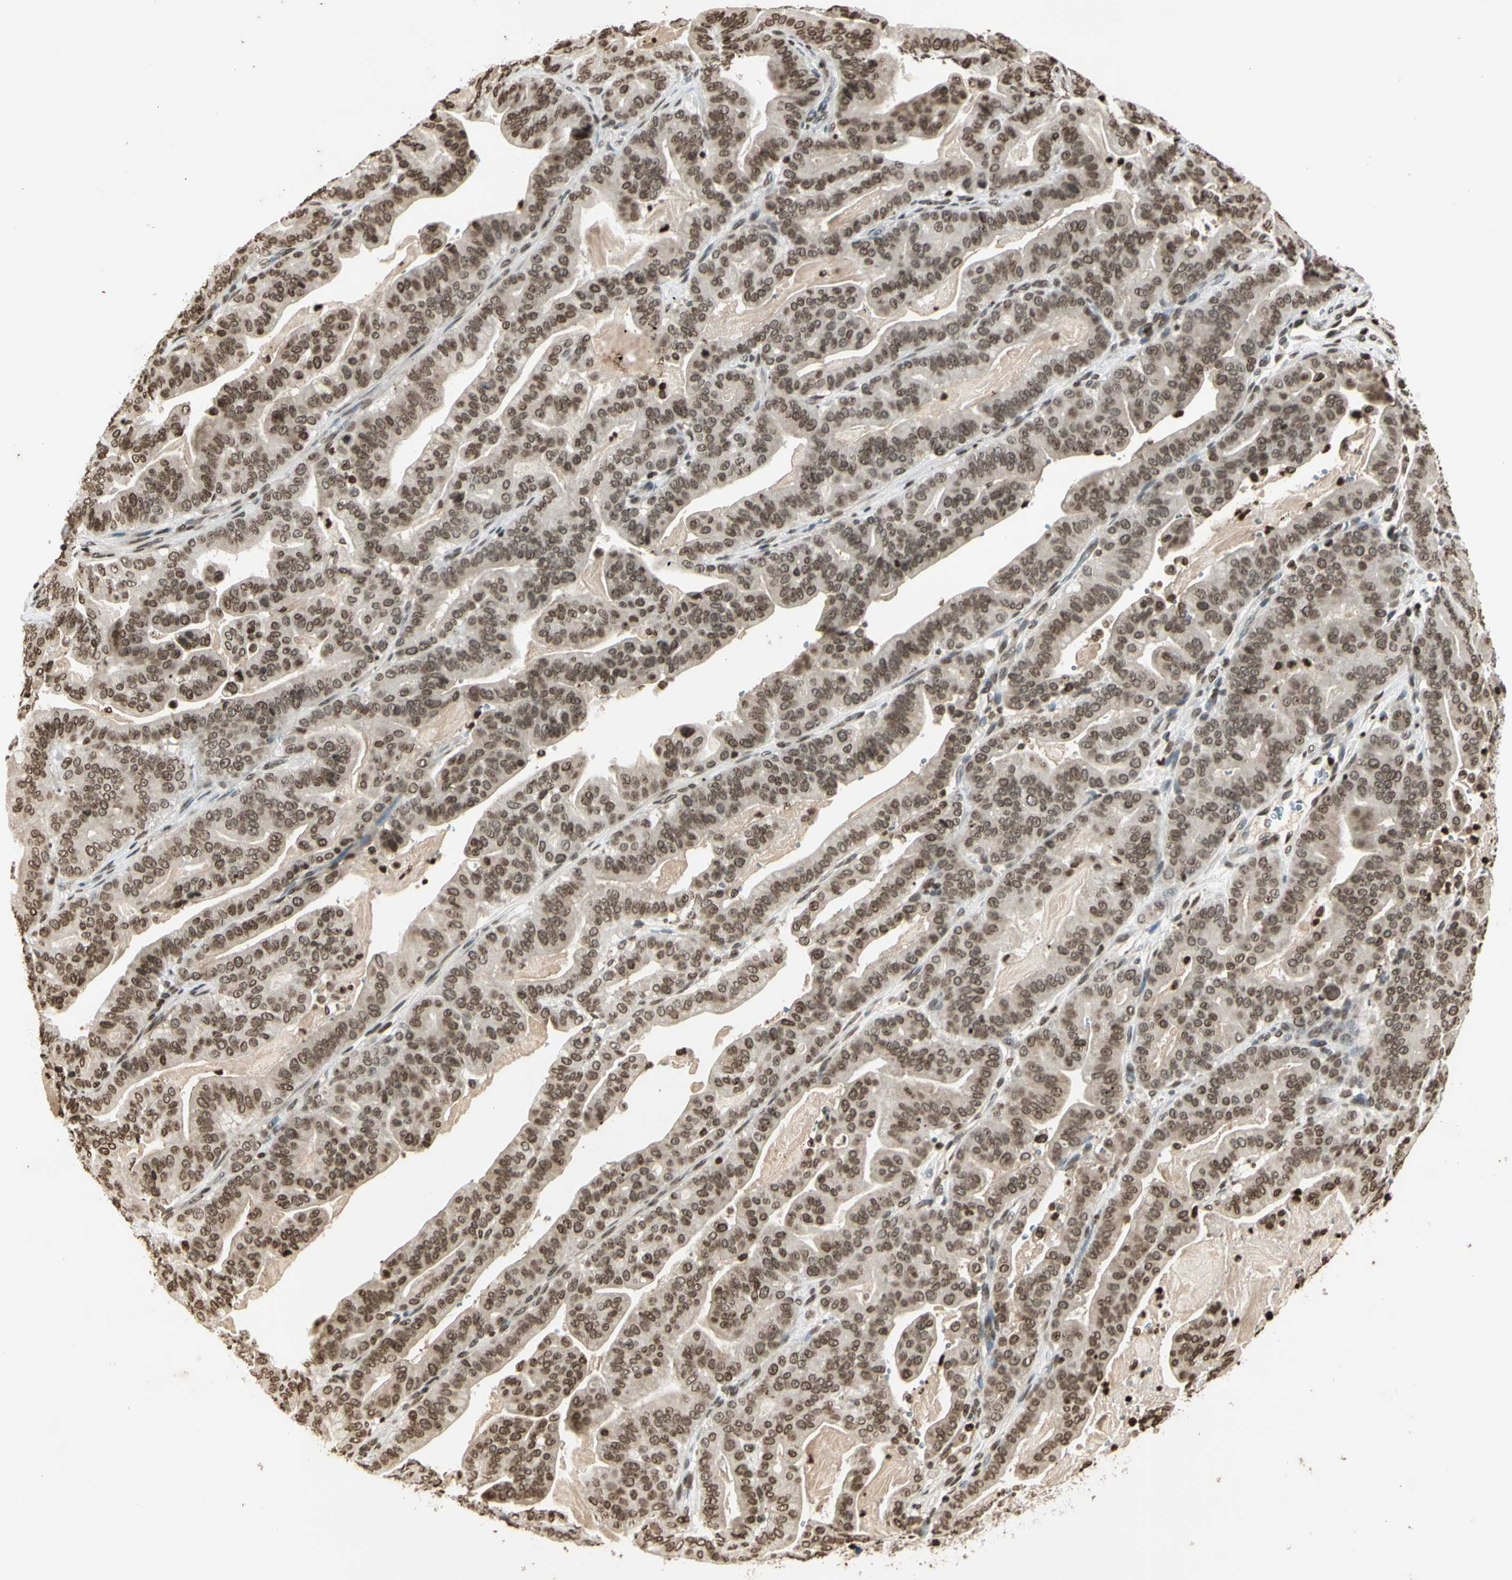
{"staining": {"intensity": "moderate", "quantity": ">75%", "location": "nuclear"}, "tissue": "pancreatic cancer", "cell_type": "Tumor cells", "image_type": "cancer", "snomed": [{"axis": "morphology", "description": "Adenocarcinoma, NOS"}, {"axis": "topography", "description": "Pancreas"}], "caption": "Protein expression analysis of pancreatic cancer (adenocarcinoma) reveals moderate nuclear positivity in approximately >75% of tumor cells. The staining was performed using DAB (3,3'-diaminobenzidine) to visualize the protein expression in brown, while the nuclei were stained in blue with hematoxylin (Magnification: 20x).", "gene": "RORA", "patient": {"sex": "male", "age": 63}}